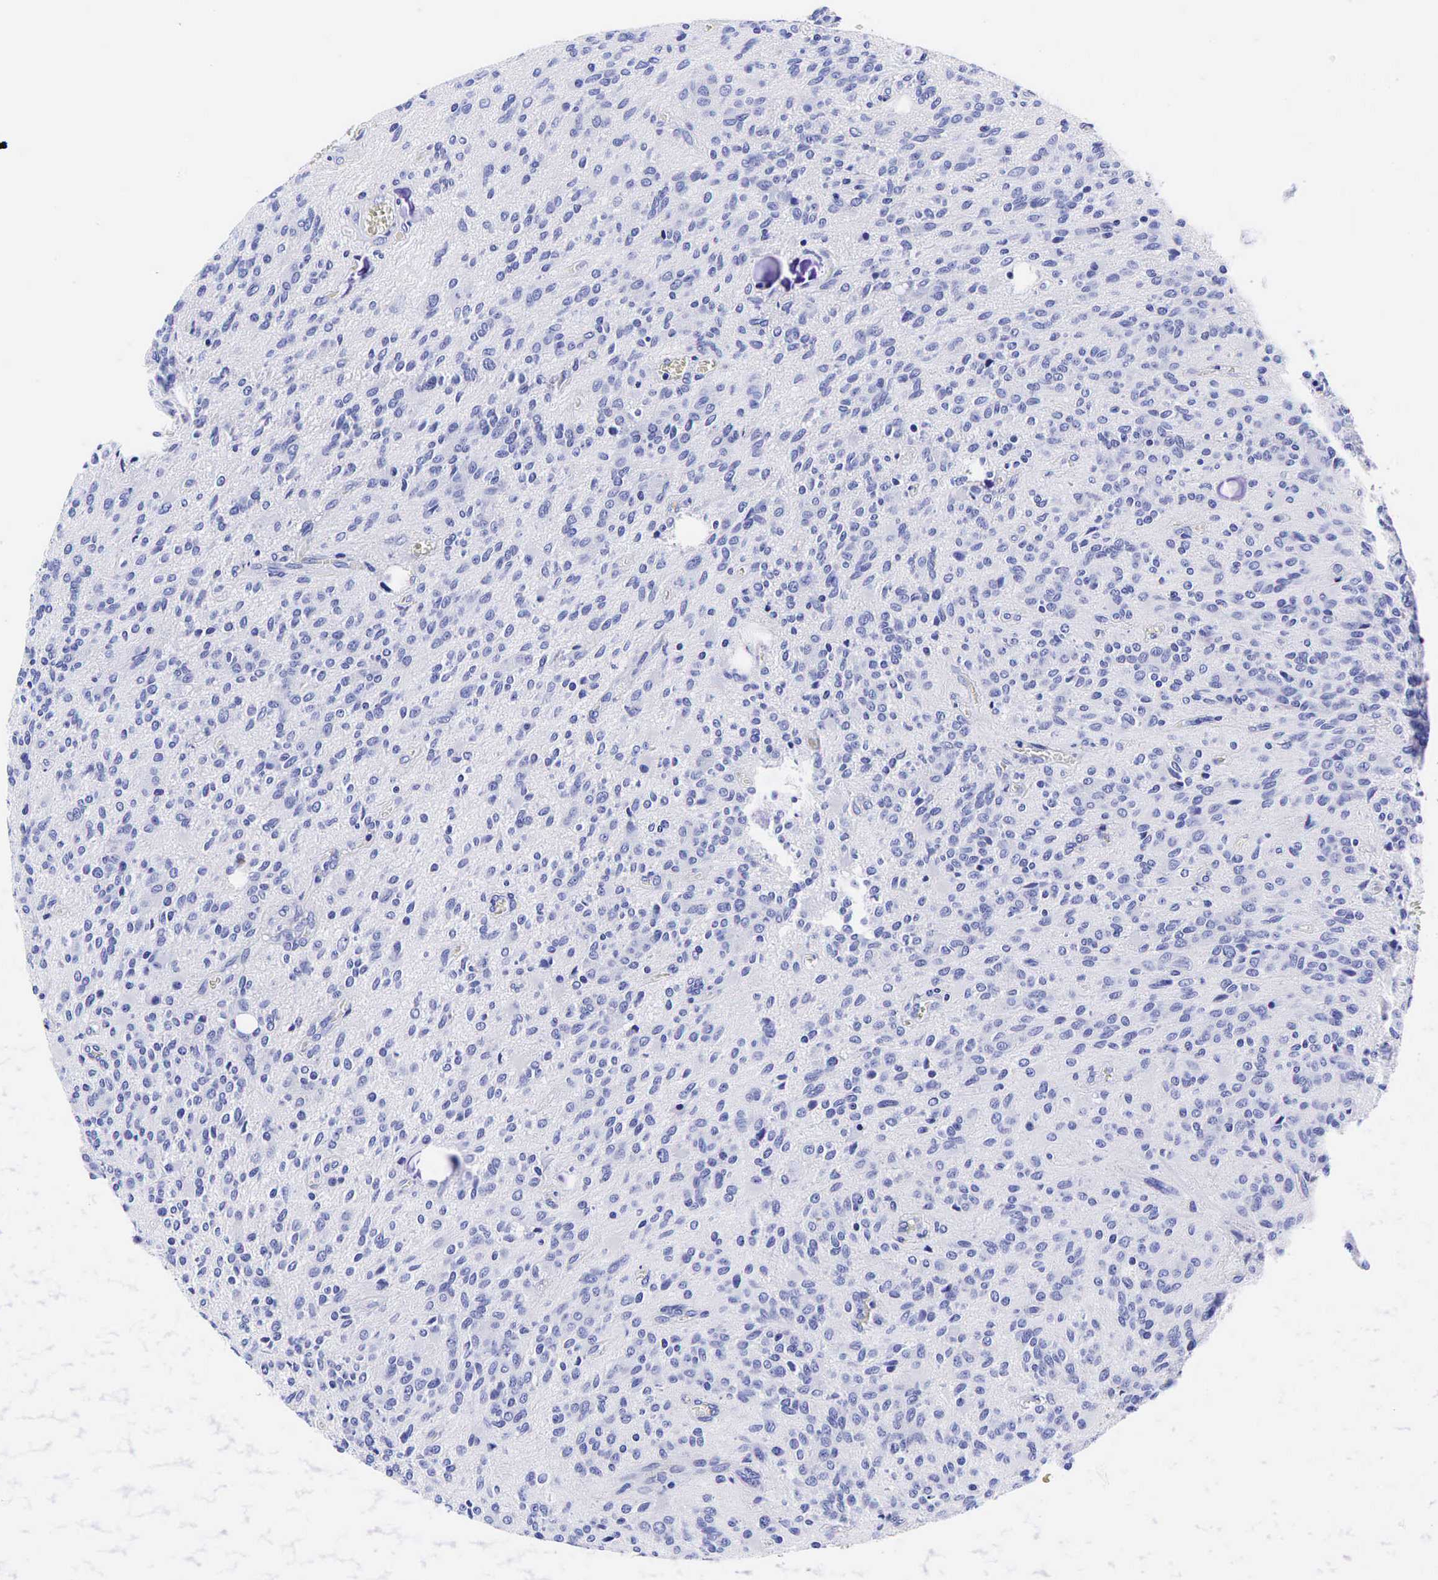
{"staining": {"intensity": "negative", "quantity": "none", "location": "none"}, "tissue": "glioma", "cell_type": "Tumor cells", "image_type": "cancer", "snomed": [{"axis": "morphology", "description": "Glioma, malignant, Low grade"}, {"axis": "topography", "description": "Brain"}], "caption": "A micrograph of malignant glioma (low-grade) stained for a protein exhibits no brown staining in tumor cells.", "gene": "GCG", "patient": {"sex": "female", "age": 15}}